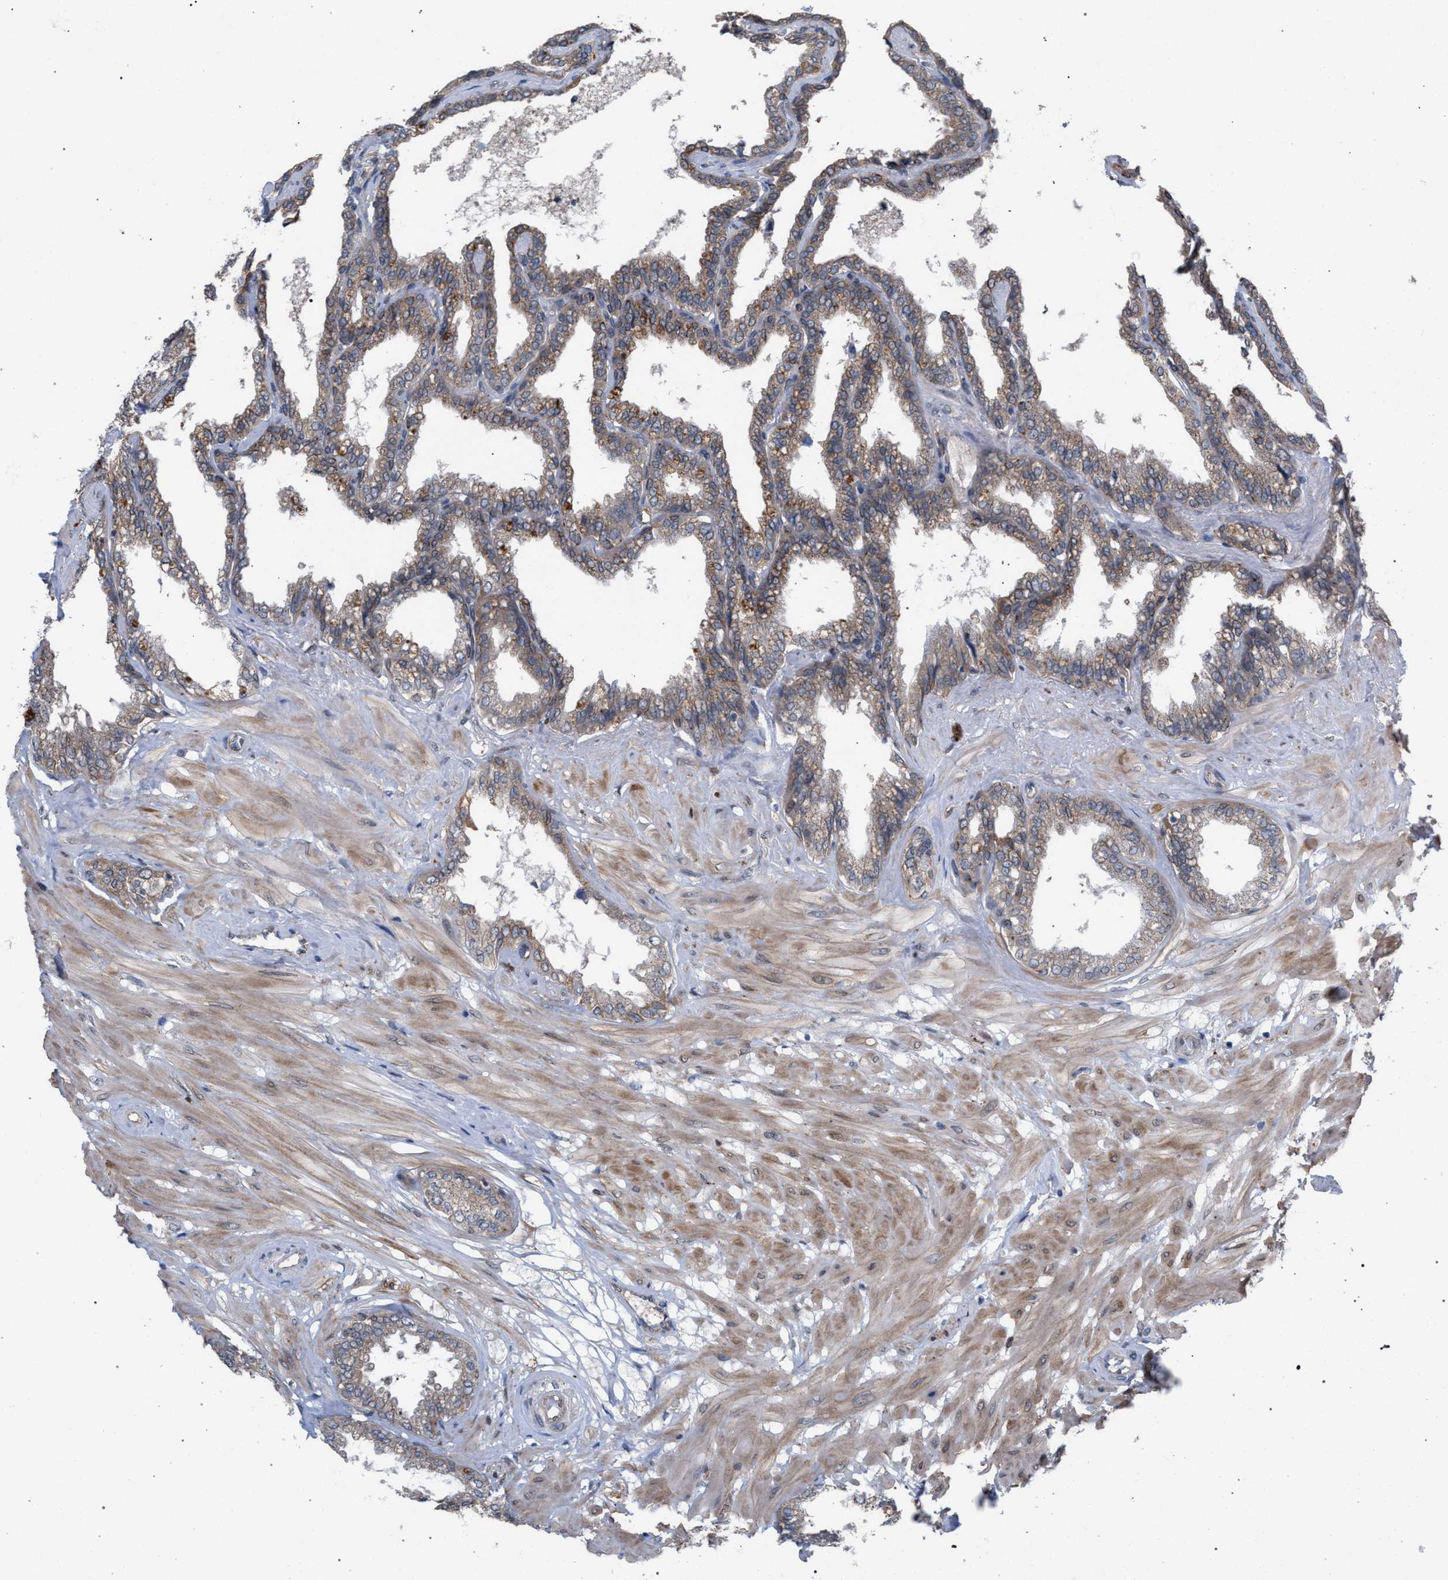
{"staining": {"intensity": "moderate", "quantity": "25%-75%", "location": "cytoplasmic/membranous"}, "tissue": "seminal vesicle", "cell_type": "Glandular cells", "image_type": "normal", "snomed": [{"axis": "morphology", "description": "Normal tissue, NOS"}, {"axis": "topography", "description": "Seminal veicle"}], "caption": "A brown stain shows moderate cytoplasmic/membranous staining of a protein in glandular cells of unremarkable human seminal vesicle. The protein is stained brown, and the nuclei are stained in blue (DAB (3,3'-diaminobenzidine) IHC with brightfield microscopy, high magnification).", "gene": "ARPC5L", "patient": {"sex": "male", "age": 46}}